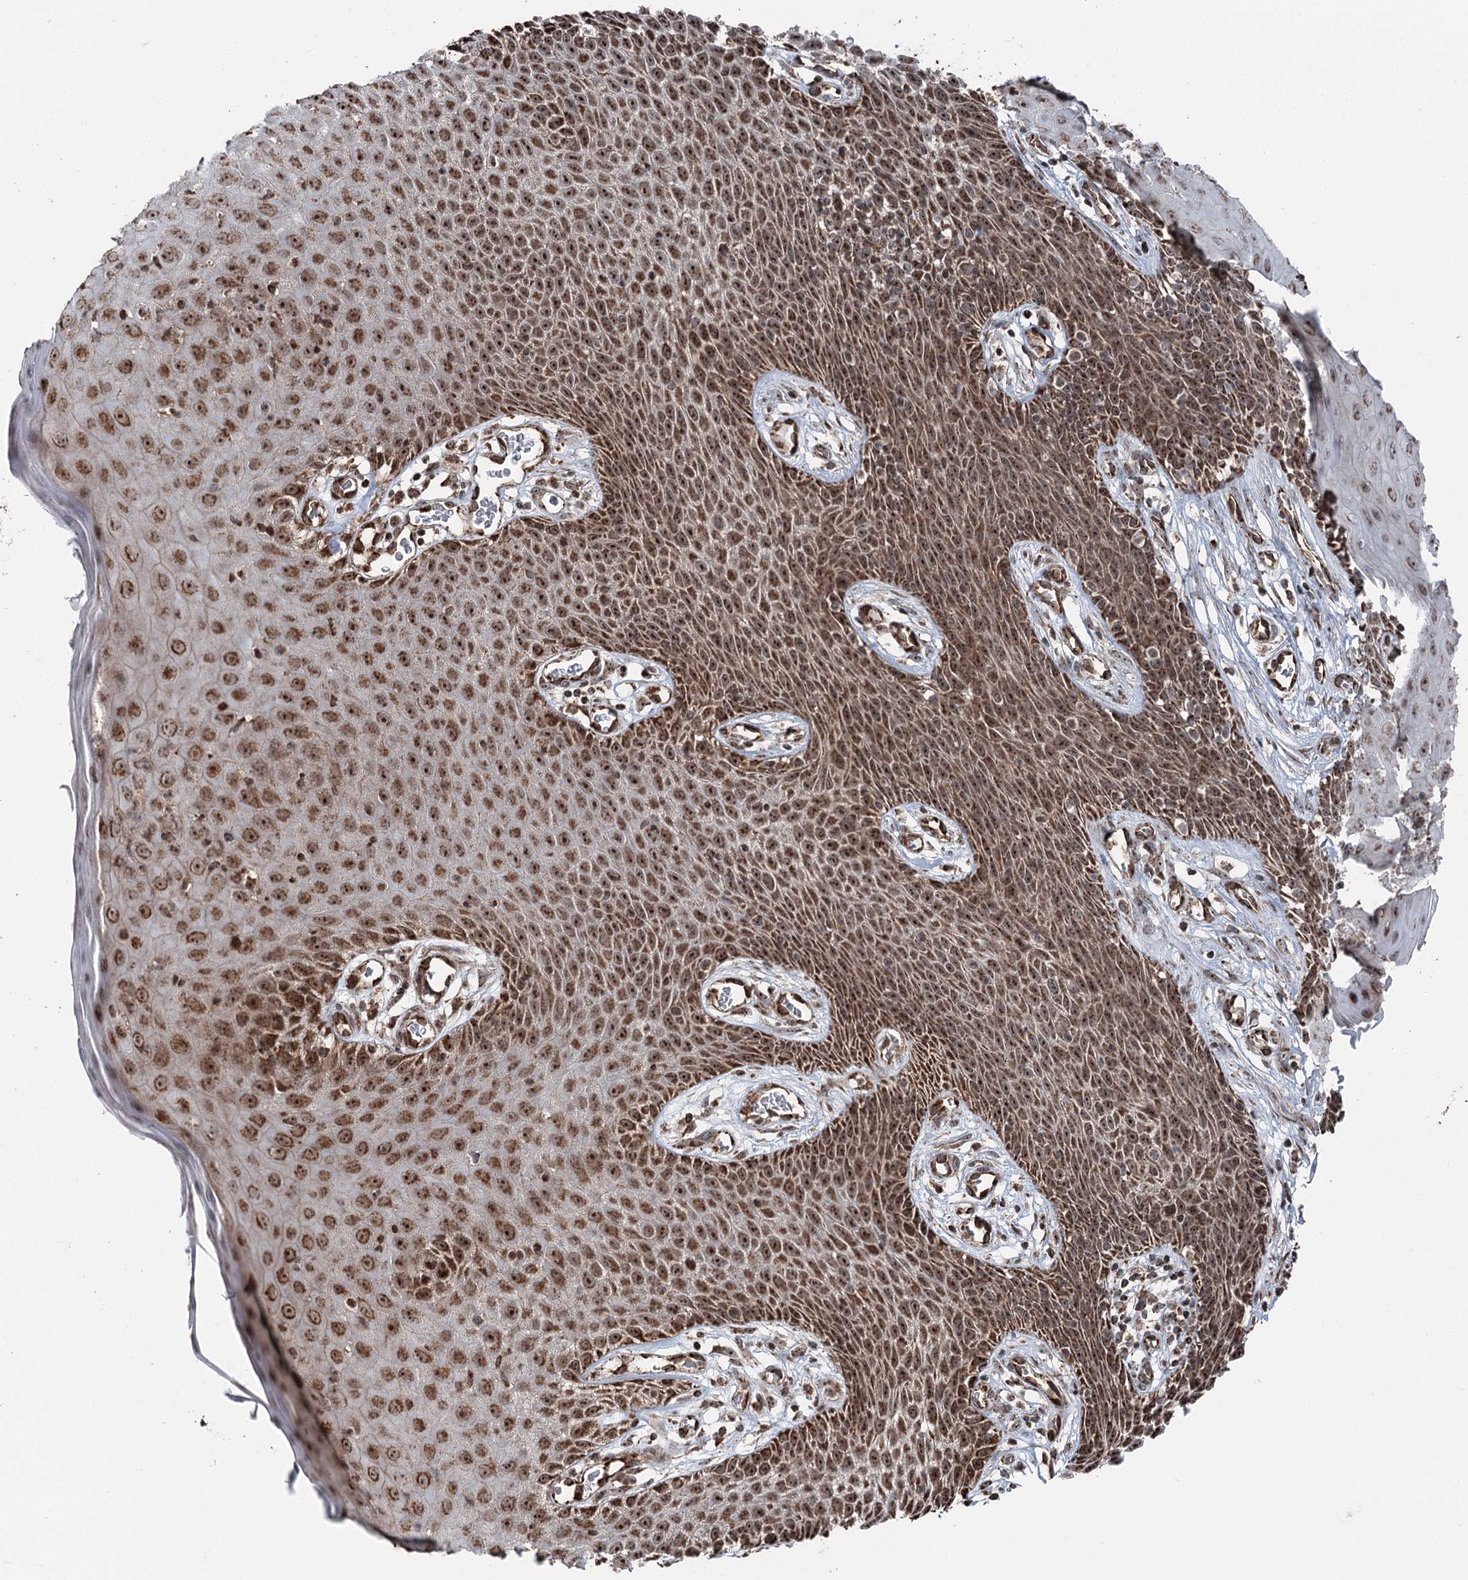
{"staining": {"intensity": "strong", "quantity": ">75%", "location": "cytoplasmic/membranous,nuclear"}, "tissue": "skin", "cell_type": "Epidermal cells", "image_type": "normal", "snomed": [{"axis": "morphology", "description": "Normal tissue, NOS"}, {"axis": "topography", "description": "Vulva"}], "caption": "Normal skin shows strong cytoplasmic/membranous,nuclear staining in about >75% of epidermal cells (DAB (3,3'-diaminobenzidine) IHC, brown staining for protein, blue staining for nuclei)..", "gene": "STEEP1", "patient": {"sex": "female", "age": 68}}